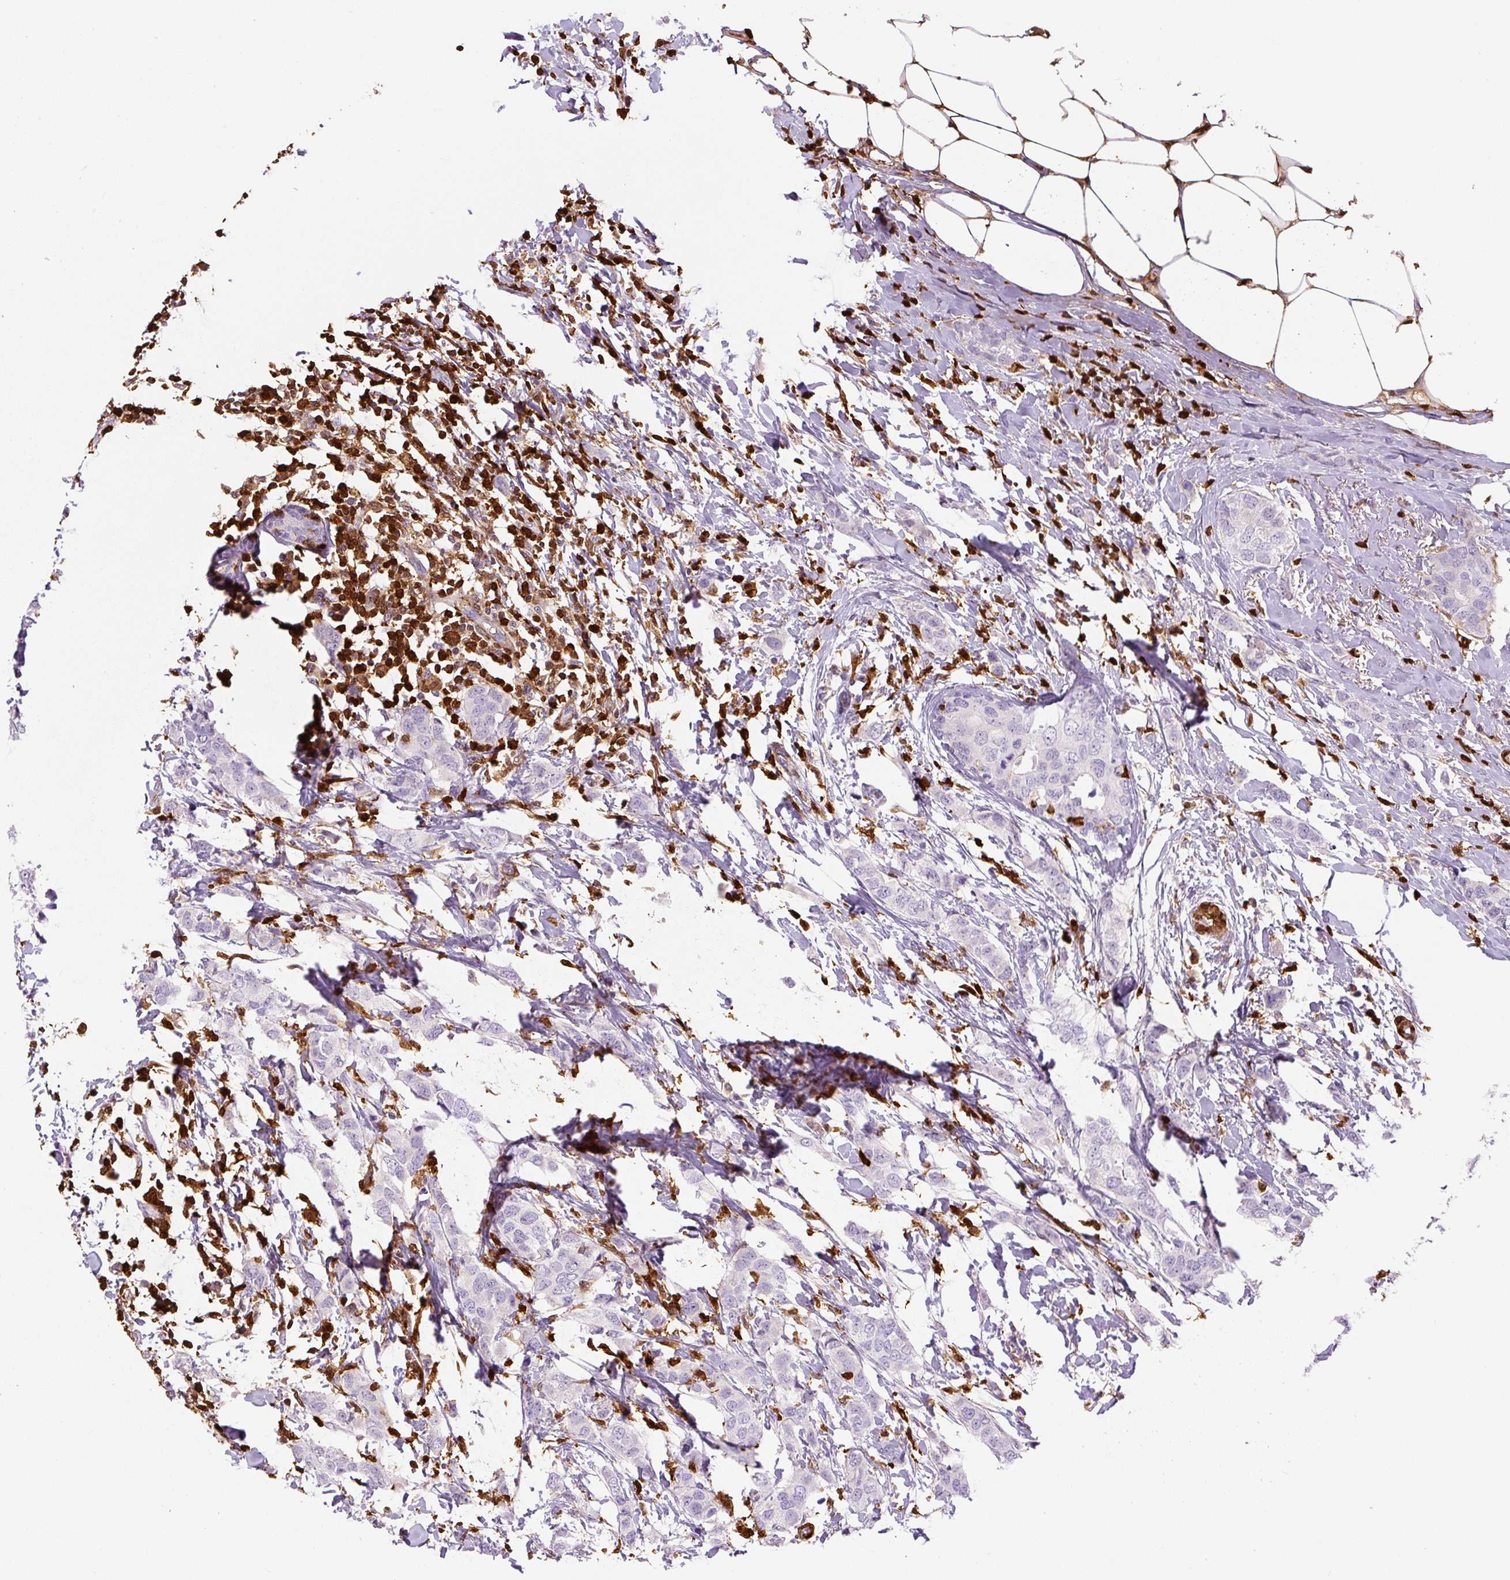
{"staining": {"intensity": "negative", "quantity": "none", "location": "none"}, "tissue": "breast cancer", "cell_type": "Tumor cells", "image_type": "cancer", "snomed": [{"axis": "morphology", "description": "Duct carcinoma"}, {"axis": "topography", "description": "Breast"}], "caption": "High power microscopy photomicrograph of an immunohistochemistry micrograph of breast intraductal carcinoma, revealing no significant positivity in tumor cells. (Brightfield microscopy of DAB (3,3'-diaminobenzidine) immunohistochemistry (IHC) at high magnification).", "gene": "S100A4", "patient": {"sex": "female", "age": 50}}